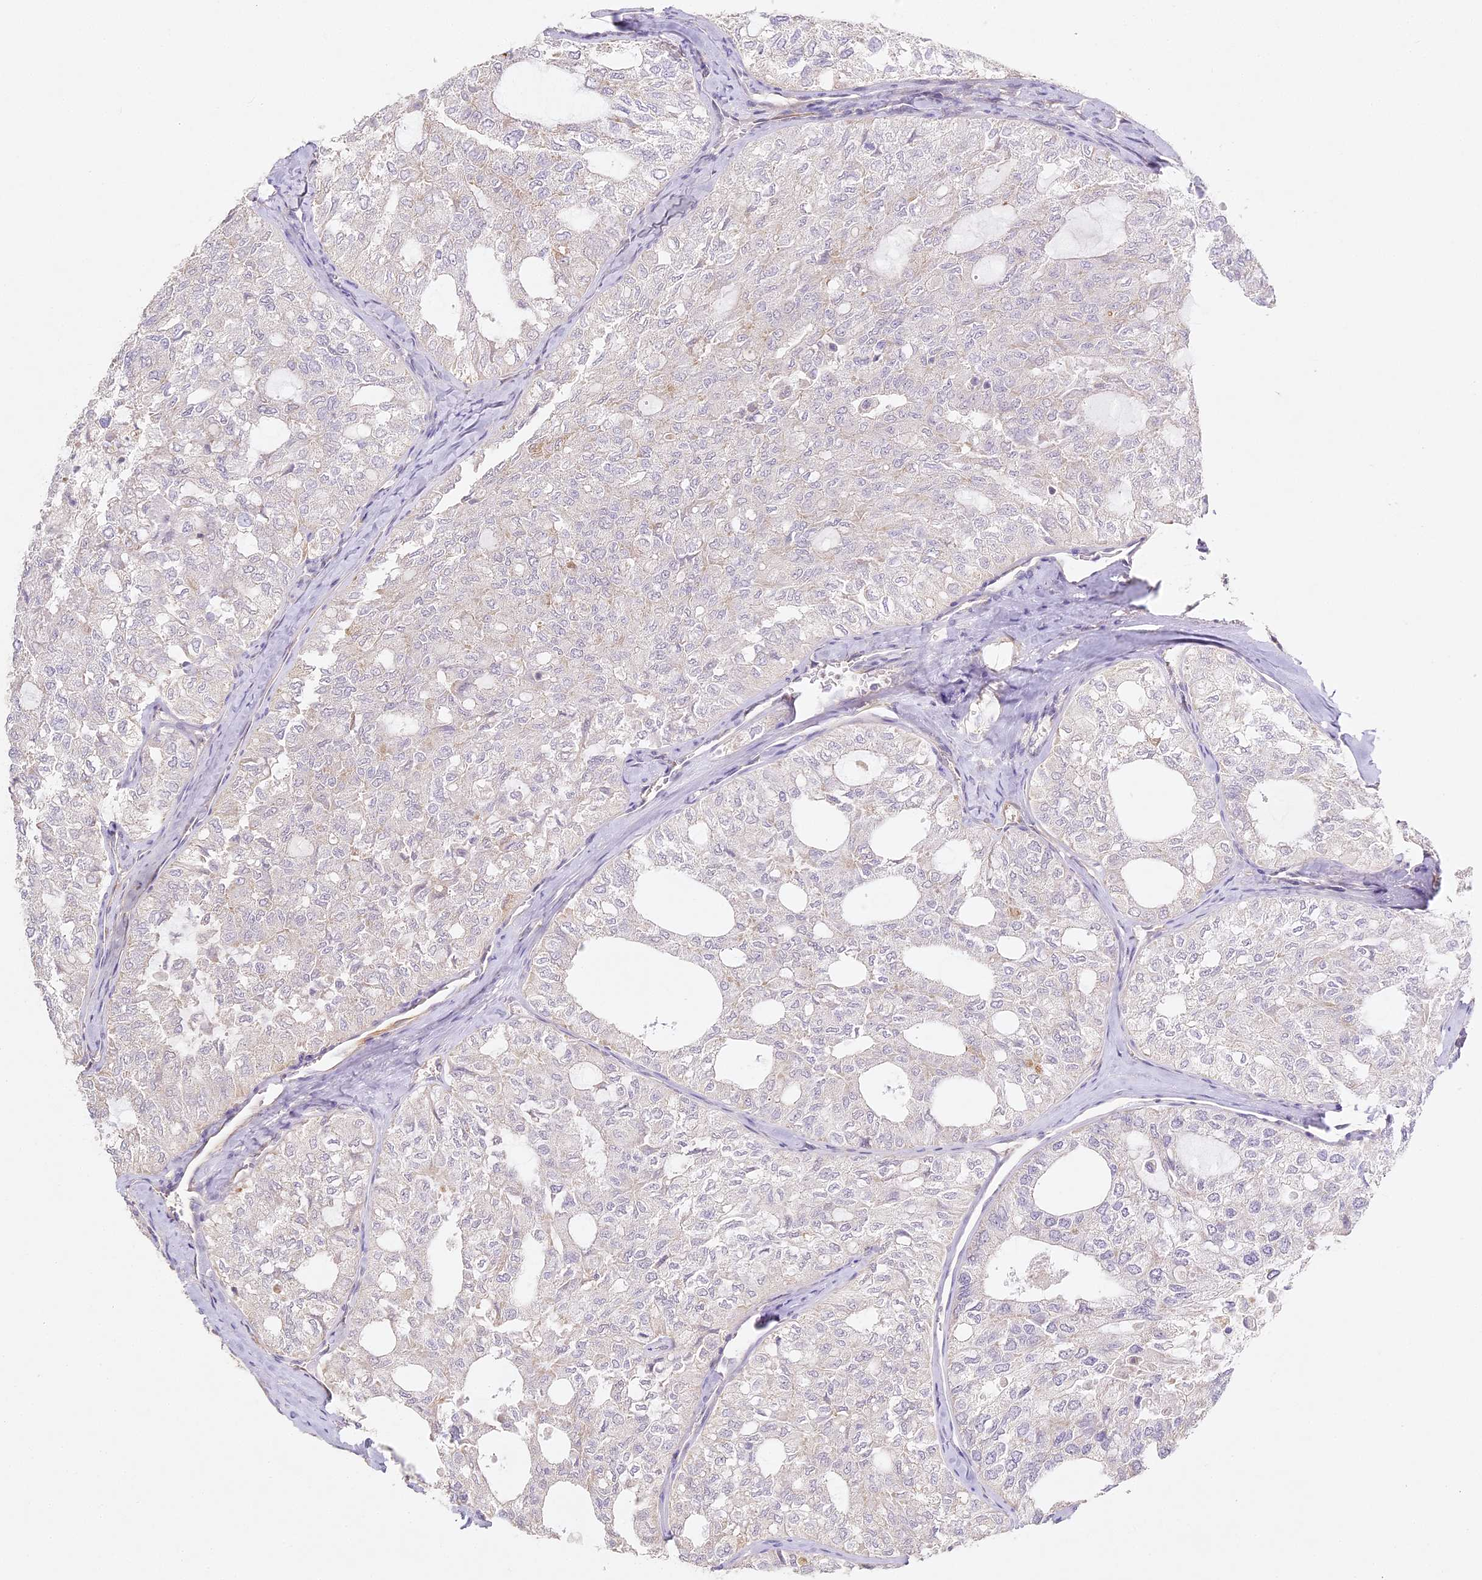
{"staining": {"intensity": "negative", "quantity": "none", "location": "none"}, "tissue": "thyroid cancer", "cell_type": "Tumor cells", "image_type": "cancer", "snomed": [{"axis": "morphology", "description": "Follicular adenoma carcinoma, NOS"}, {"axis": "topography", "description": "Thyroid gland"}], "caption": "A micrograph of thyroid cancer stained for a protein exhibits no brown staining in tumor cells.", "gene": "MED28", "patient": {"sex": "male", "age": 75}}